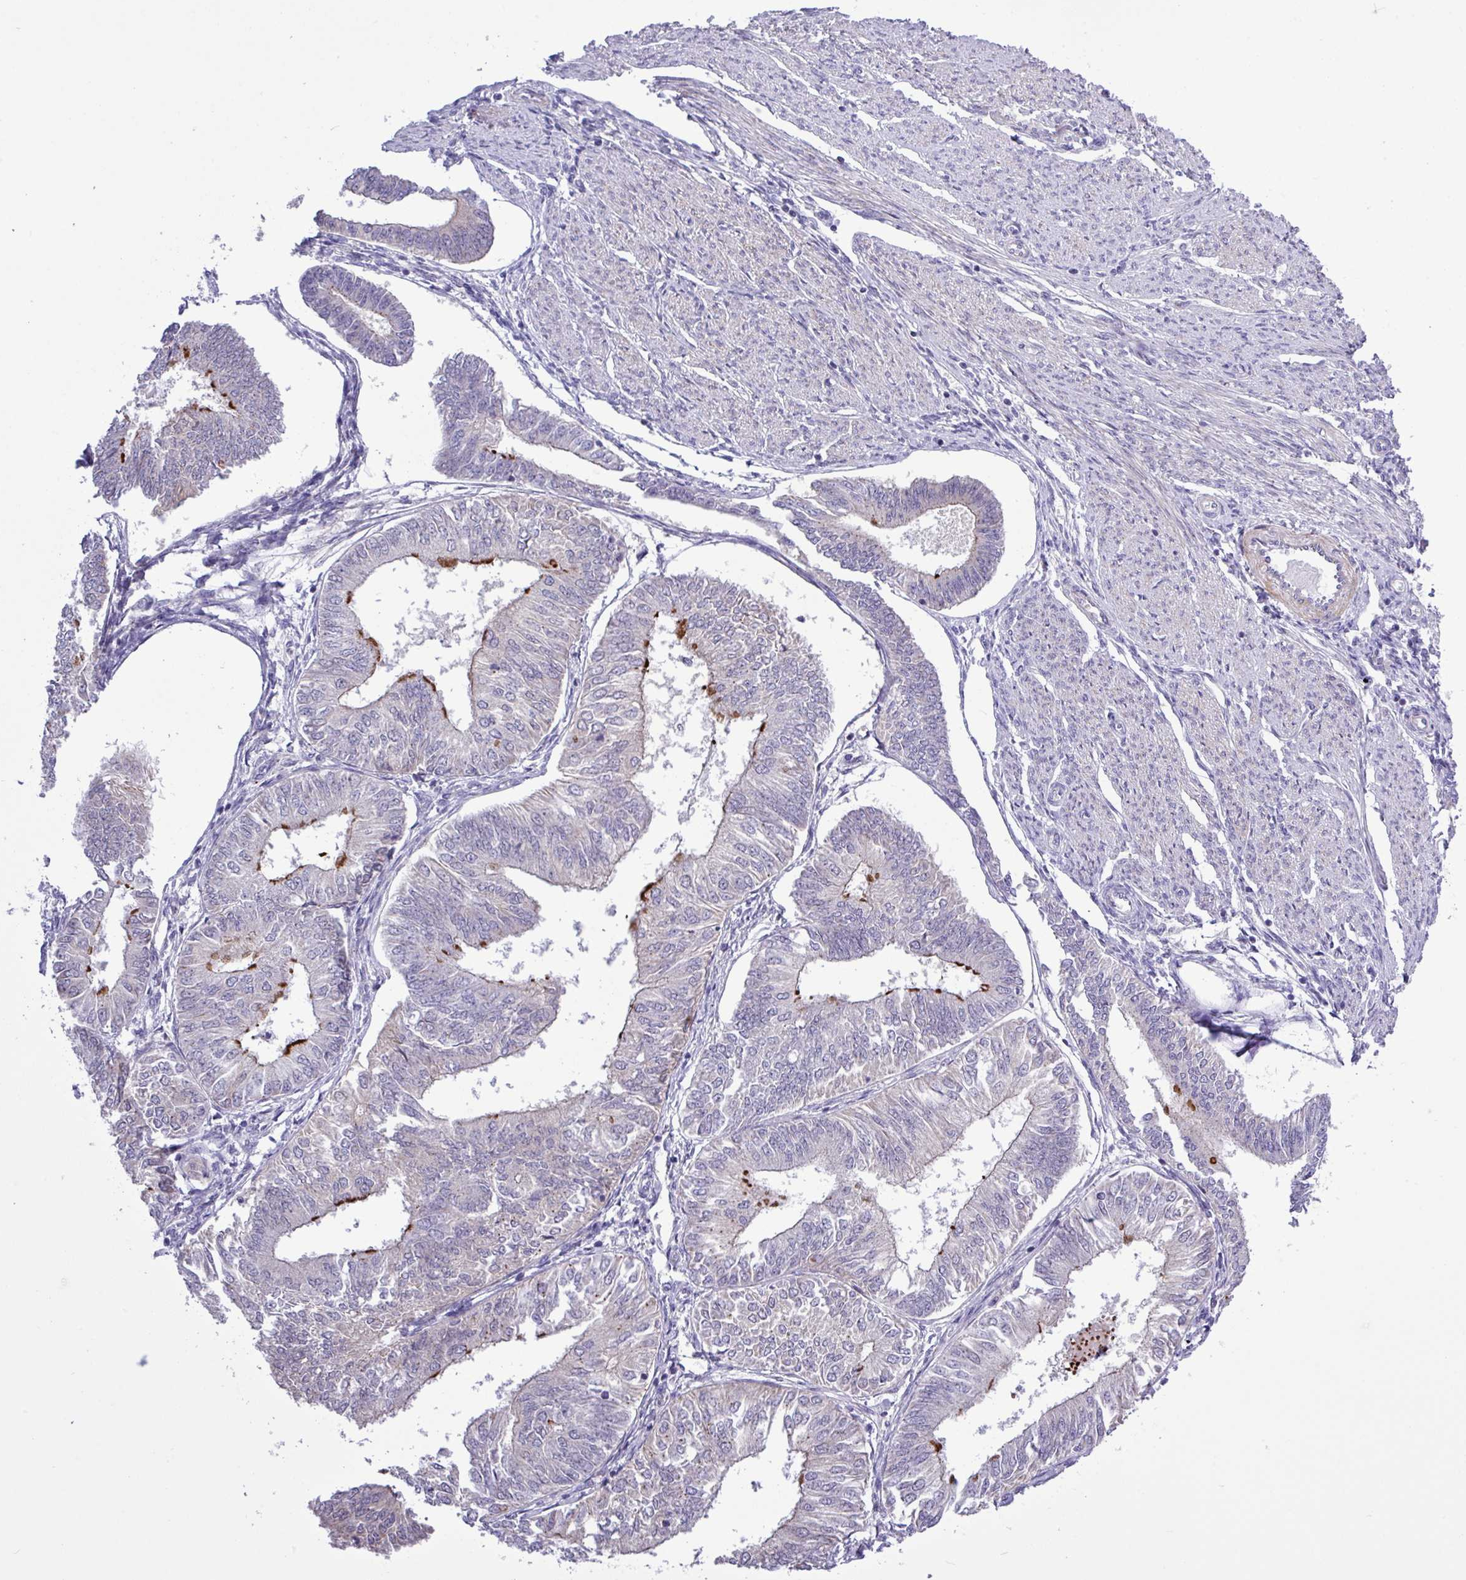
{"staining": {"intensity": "negative", "quantity": "none", "location": "none"}, "tissue": "endometrial cancer", "cell_type": "Tumor cells", "image_type": "cancer", "snomed": [{"axis": "morphology", "description": "Adenocarcinoma, NOS"}, {"axis": "topography", "description": "Endometrium"}], "caption": "The micrograph shows no significant positivity in tumor cells of adenocarcinoma (endometrial).", "gene": "SPINK8", "patient": {"sex": "female", "age": 58}}